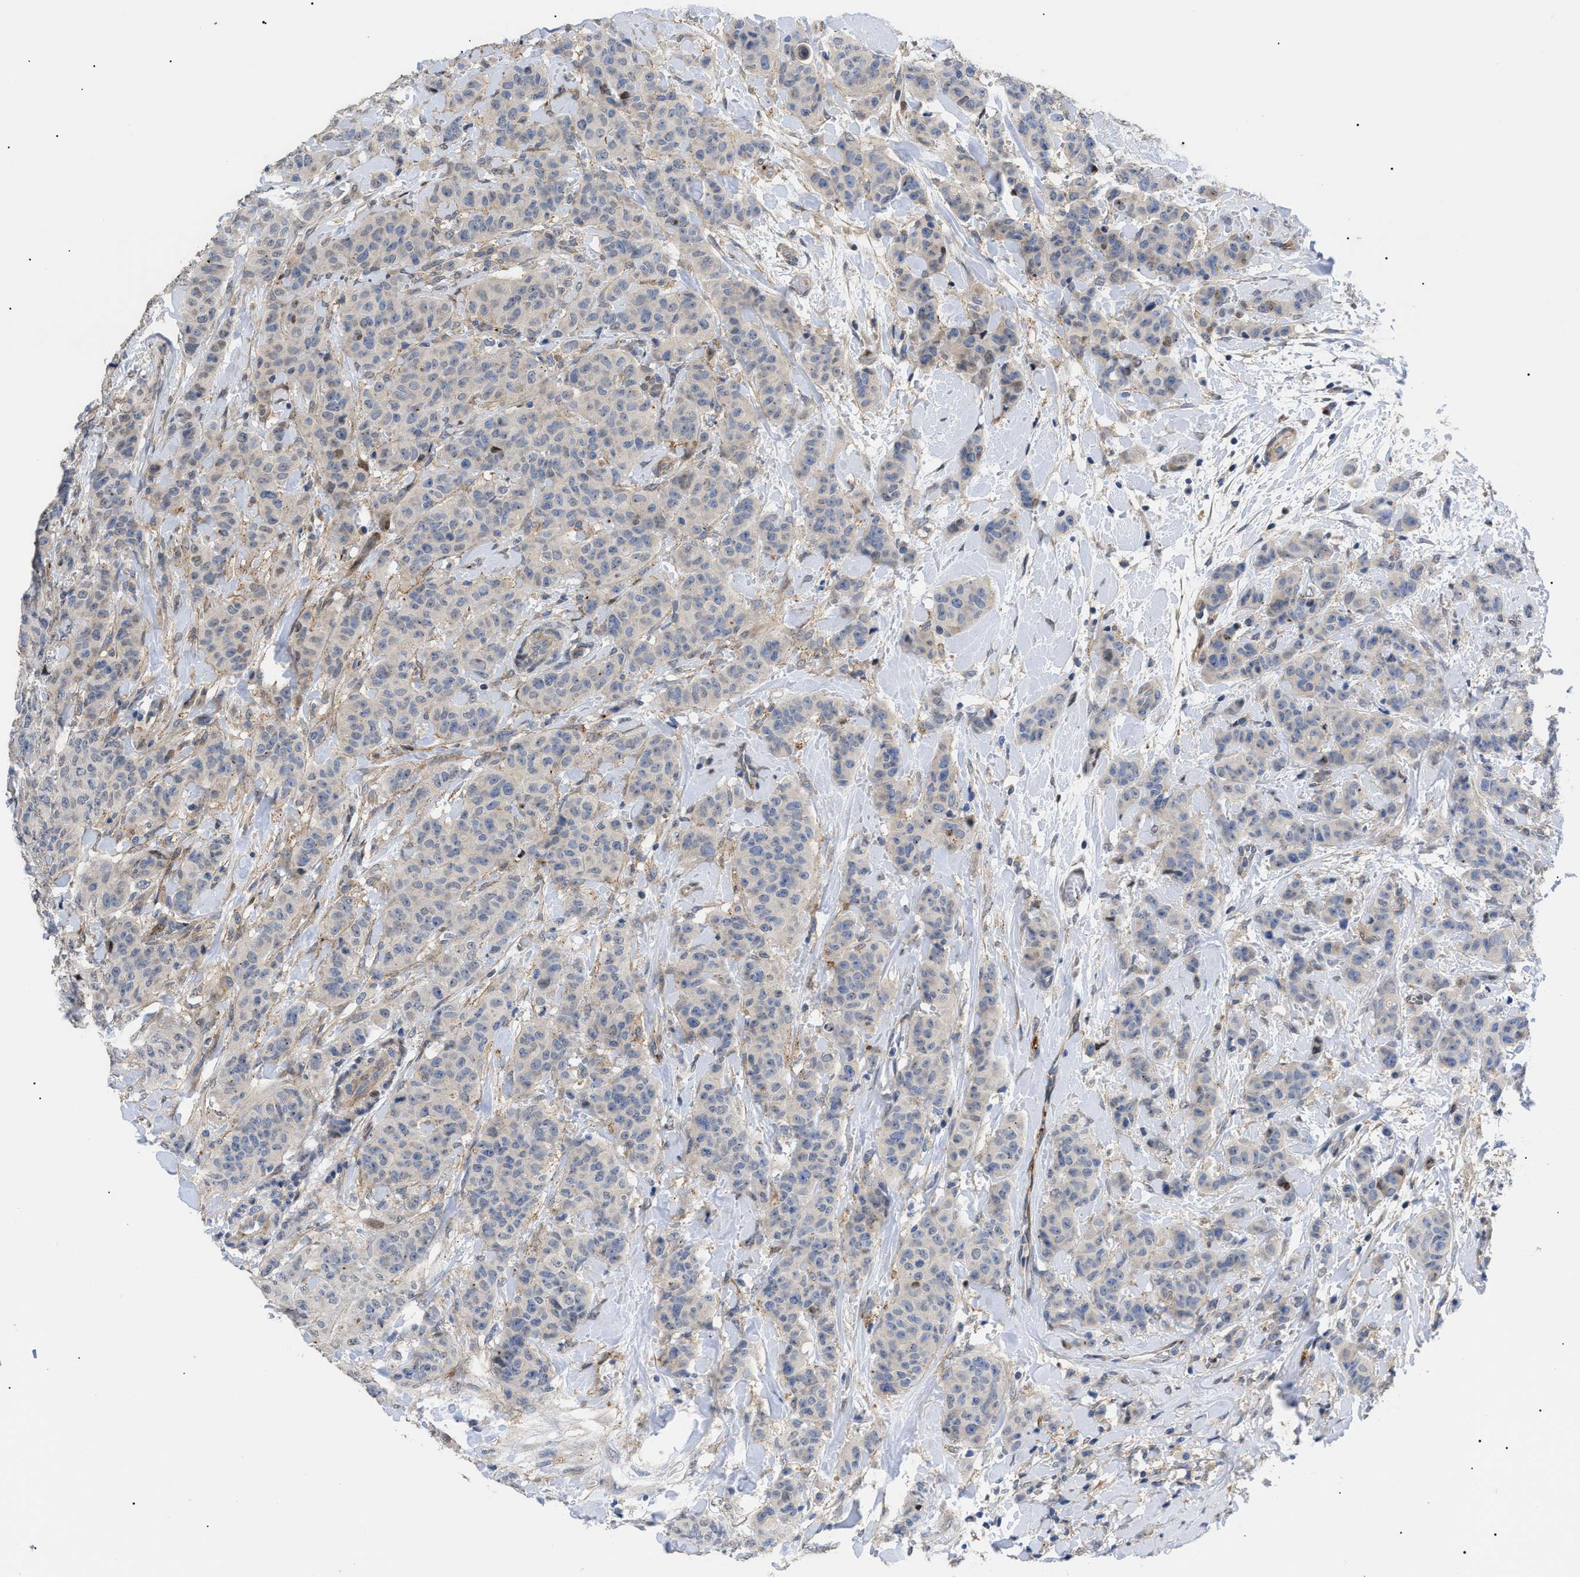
{"staining": {"intensity": "weak", "quantity": "<25%", "location": "cytoplasmic/membranous"}, "tissue": "breast cancer", "cell_type": "Tumor cells", "image_type": "cancer", "snomed": [{"axis": "morphology", "description": "Normal tissue, NOS"}, {"axis": "morphology", "description": "Duct carcinoma"}, {"axis": "topography", "description": "Breast"}], "caption": "An image of breast cancer (invasive ductal carcinoma) stained for a protein displays no brown staining in tumor cells.", "gene": "SFXN5", "patient": {"sex": "female", "age": 40}}